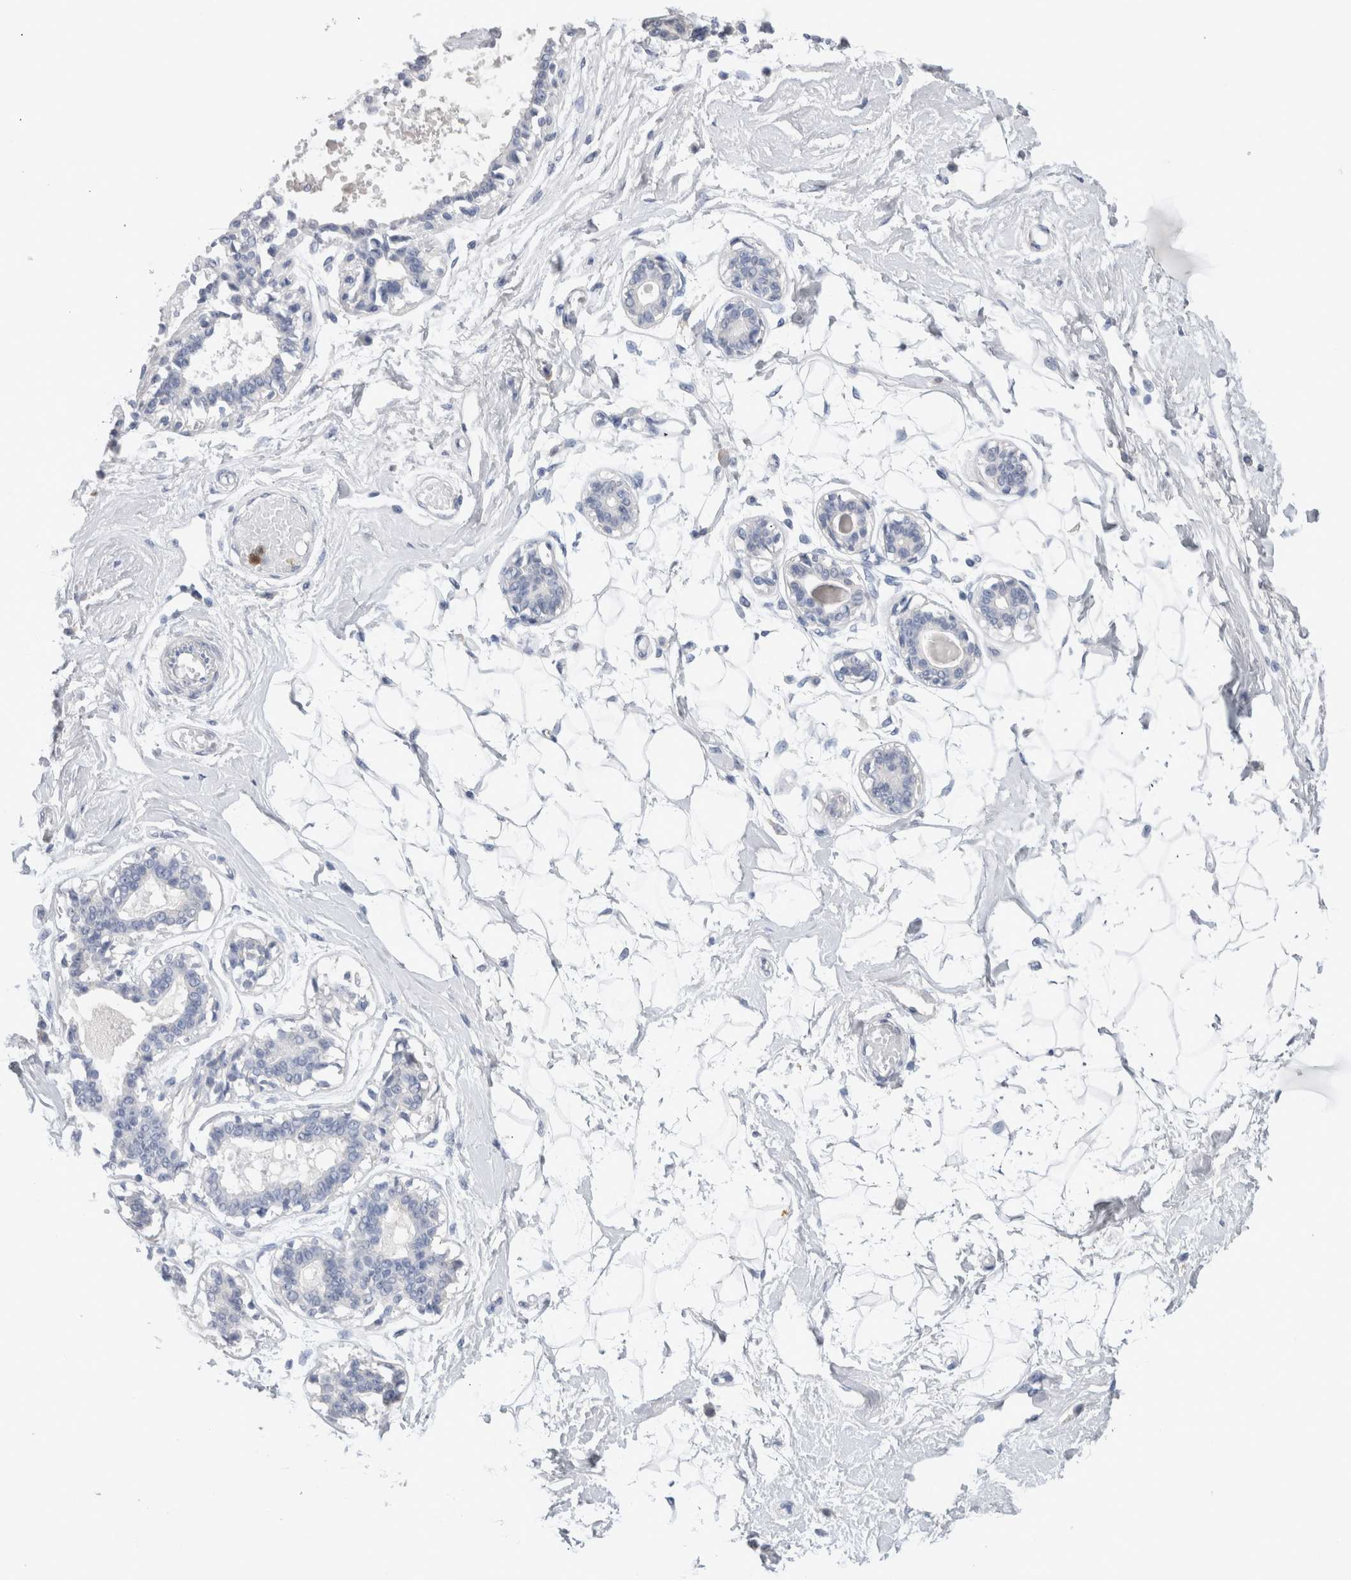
{"staining": {"intensity": "negative", "quantity": "none", "location": "none"}, "tissue": "breast", "cell_type": "Adipocytes", "image_type": "normal", "snomed": [{"axis": "morphology", "description": "Normal tissue, NOS"}, {"axis": "topography", "description": "Breast"}], "caption": "DAB (3,3'-diaminobenzidine) immunohistochemical staining of normal breast demonstrates no significant positivity in adipocytes.", "gene": "S100A12", "patient": {"sex": "female", "age": 45}}